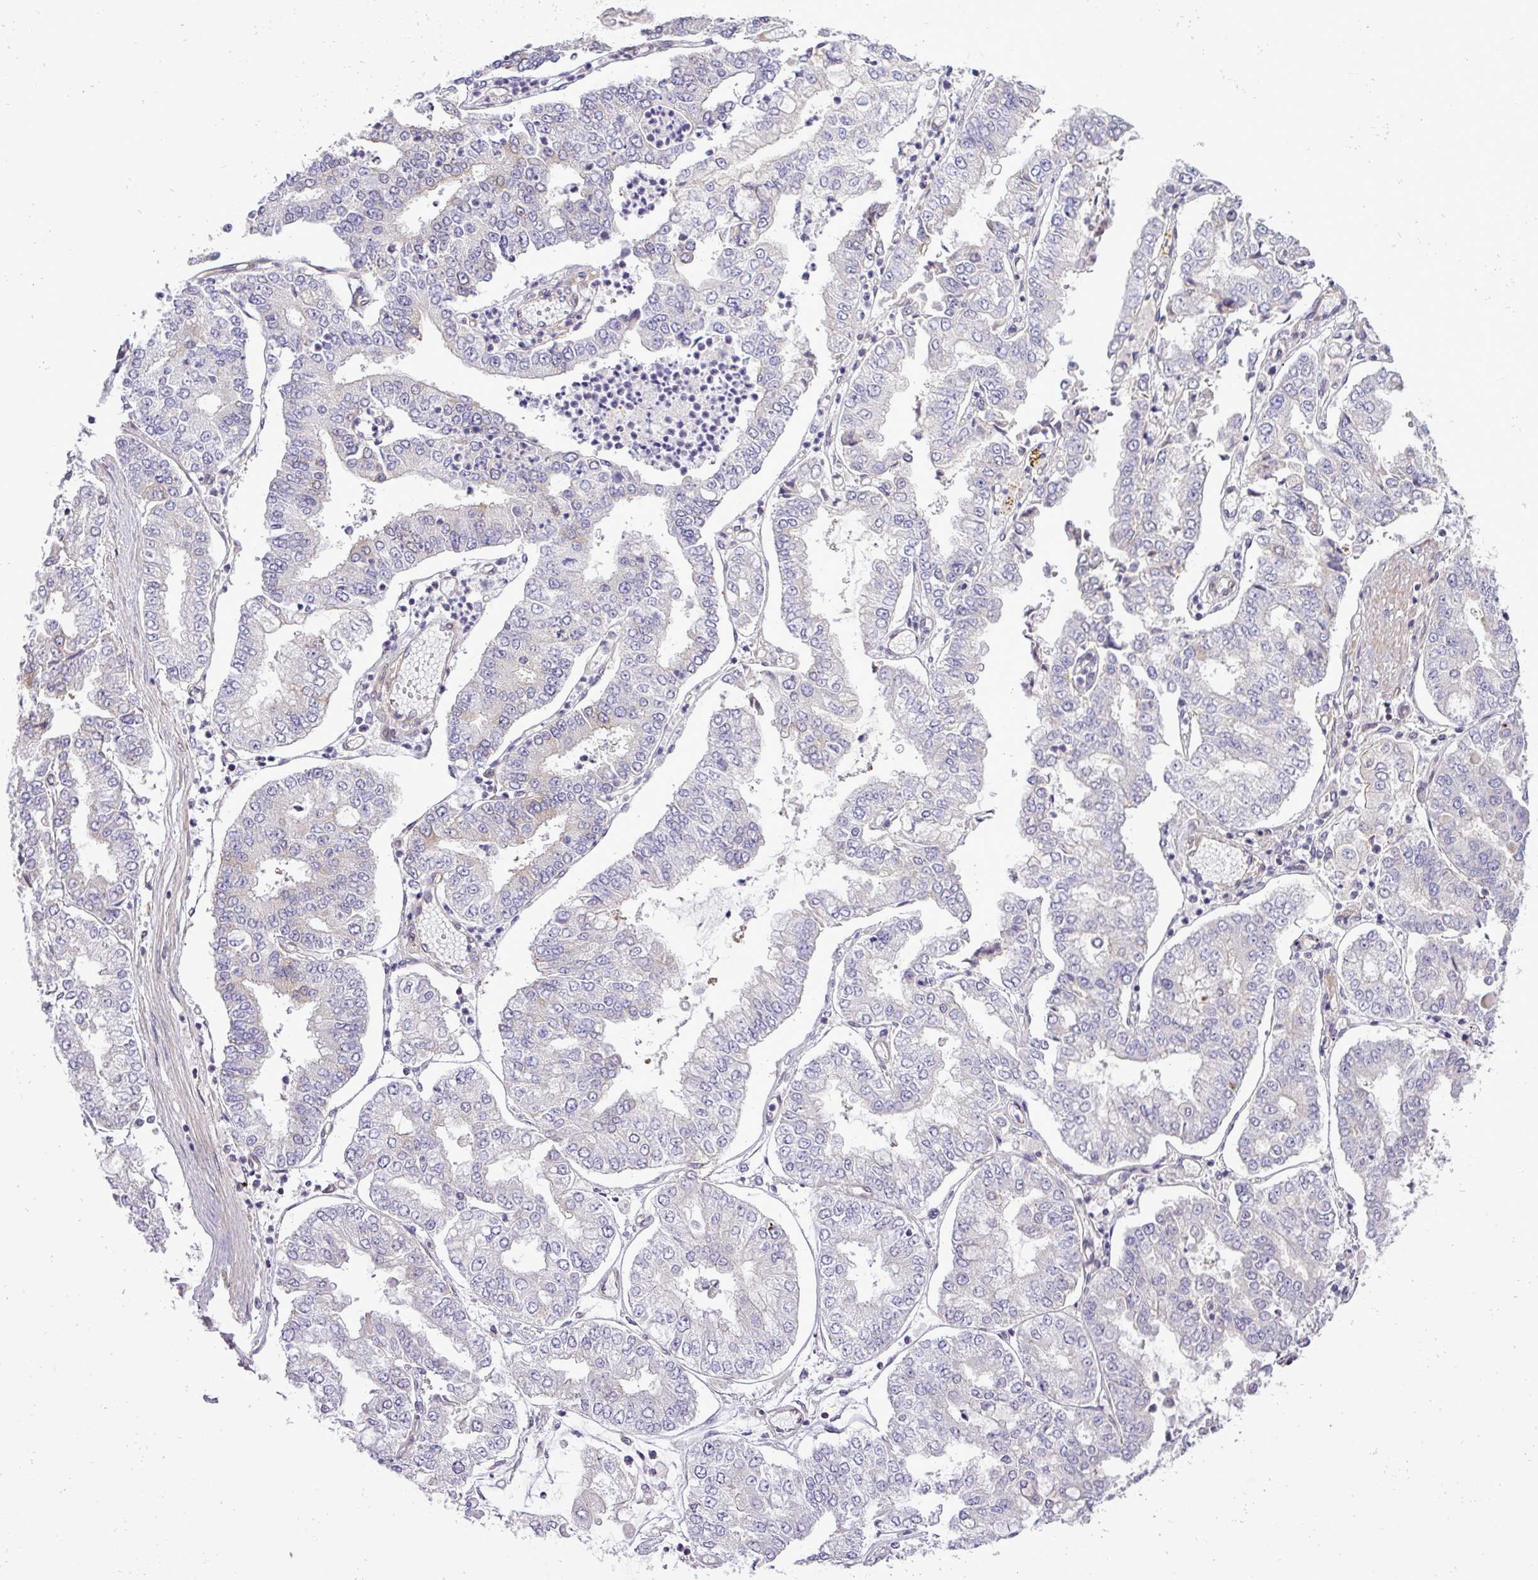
{"staining": {"intensity": "negative", "quantity": "none", "location": "none"}, "tissue": "stomach cancer", "cell_type": "Tumor cells", "image_type": "cancer", "snomed": [{"axis": "morphology", "description": "Adenocarcinoma, NOS"}, {"axis": "topography", "description": "Stomach"}], "caption": "Protein analysis of adenocarcinoma (stomach) exhibits no significant staining in tumor cells.", "gene": "FAM222B", "patient": {"sex": "male", "age": 76}}